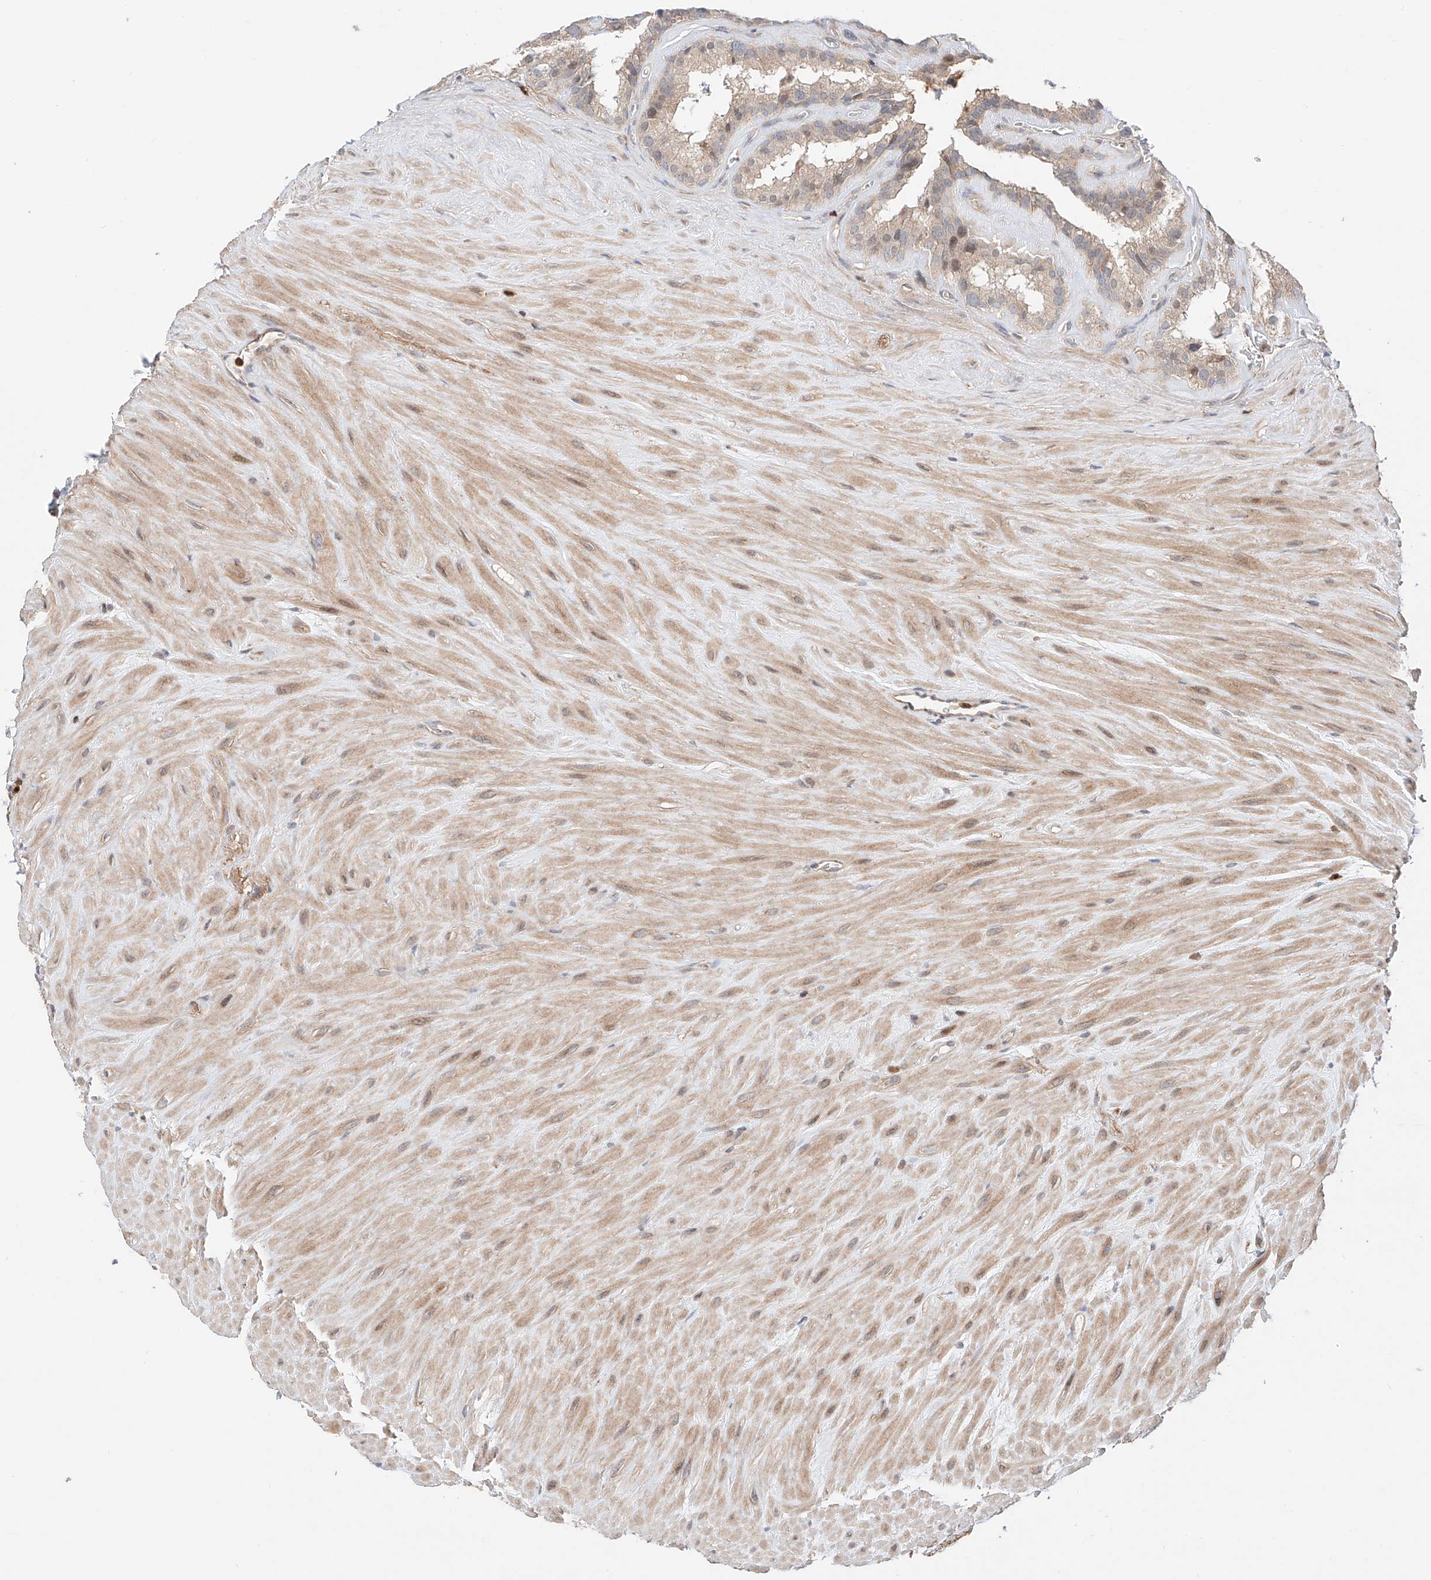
{"staining": {"intensity": "weak", "quantity": ">75%", "location": "cytoplasmic/membranous"}, "tissue": "seminal vesicle", "cell_type": "Glandular cells", "image_type": "normal", "snomed": [{"axis": "morphology", "description": "Normal tissue, NOS"}, {"axis": "topography", "description": "Prostate"}, {"axis": "topography", "description": "Seminal veicle"}], "caption": "Immunohistochemical staining of unremarkable human seminal vesicle exhibits >75% levels of weak cytoplasmic/membranous protein positivity in about >75% of glandular cells.", "gene": "IGSF22", "patient": {"sex": "male", "age": 59}}